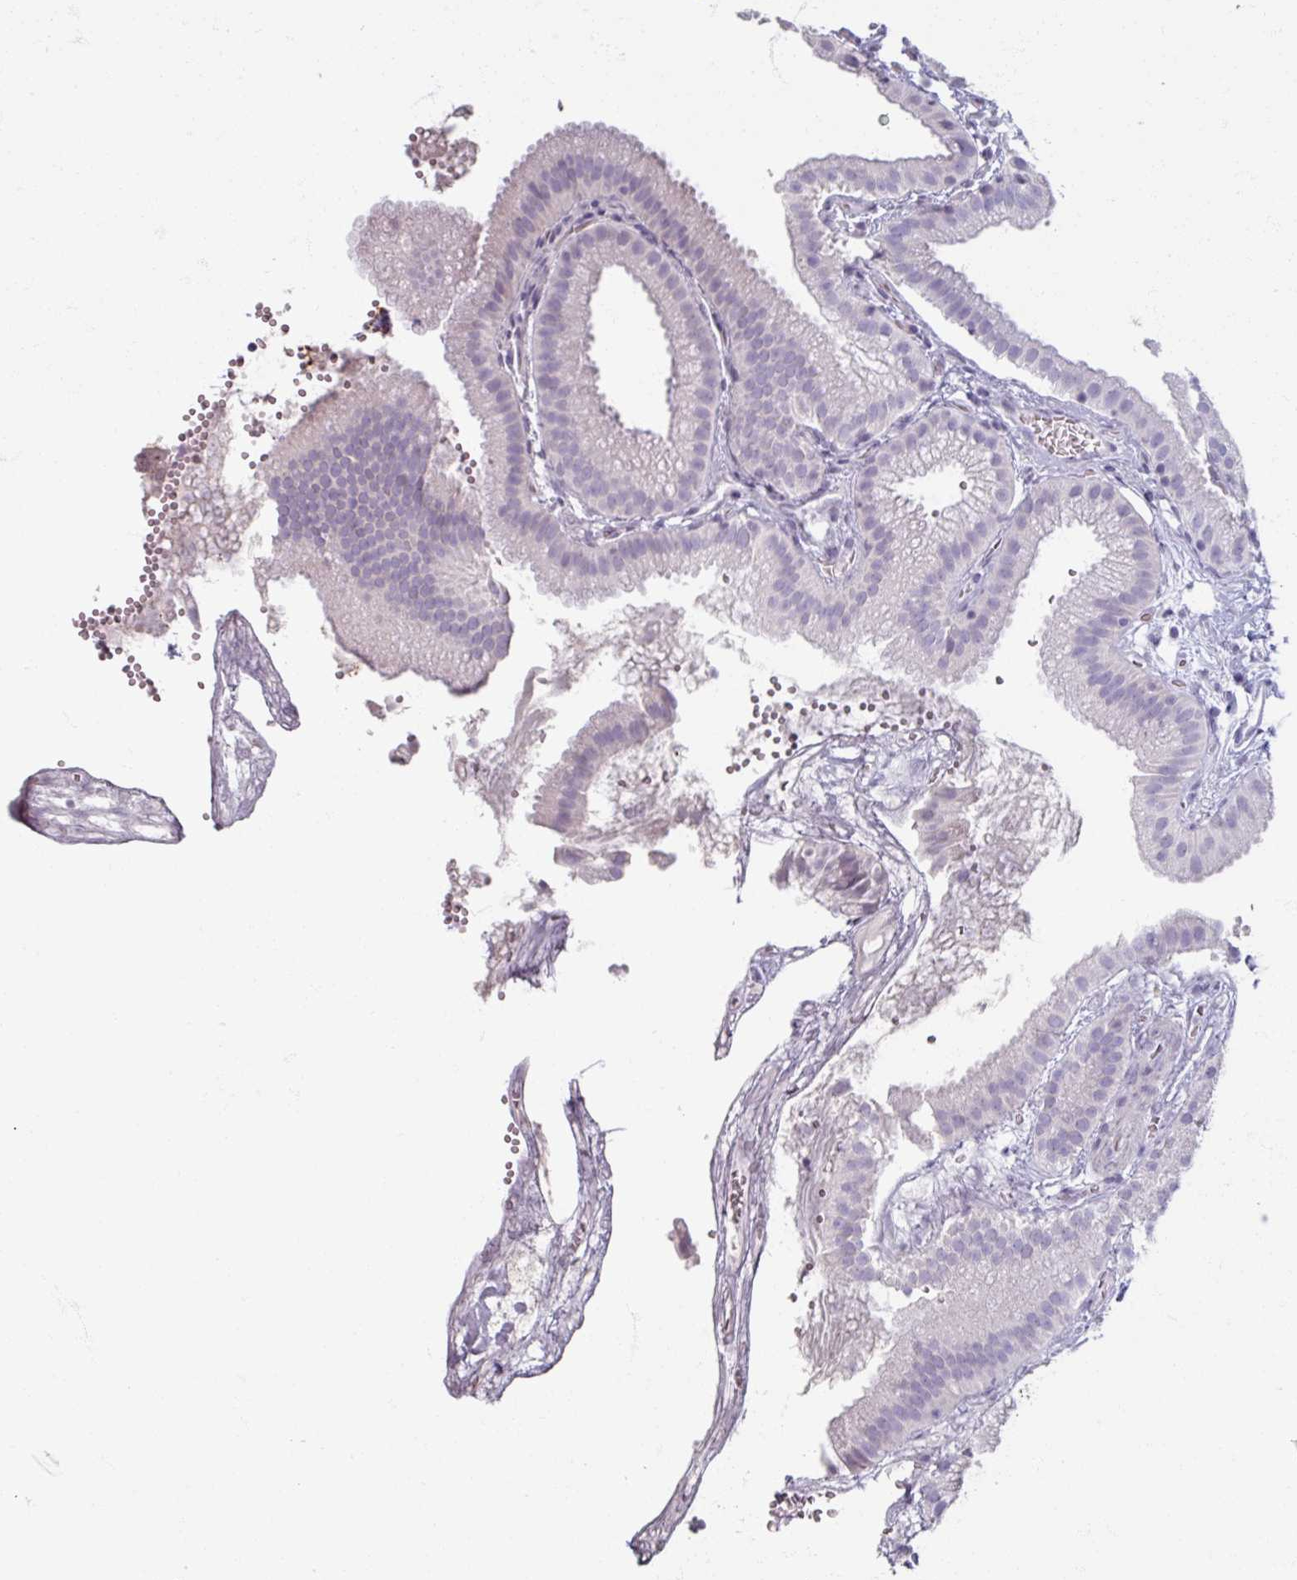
{"staining": {"intensity": "negative", "quantity": "none", "location": "none"}, "tissue": "gallbladder", "cell_type": "Glandular cells", "image_type": "normal", "snomed": [{"axis": "morphology", "description": "Normal tissue, NOS"}, {"axis": "topography", "description": "Gallbladder"}], "caption": "A high-resolution histopathology image shows immunohistochemistry (IHC) staining of unremarkable gallbladder, which exhibits no significant positivity in glandular cells.", "gene": "TG", "patient": {"sex": "female", "age": 63}}